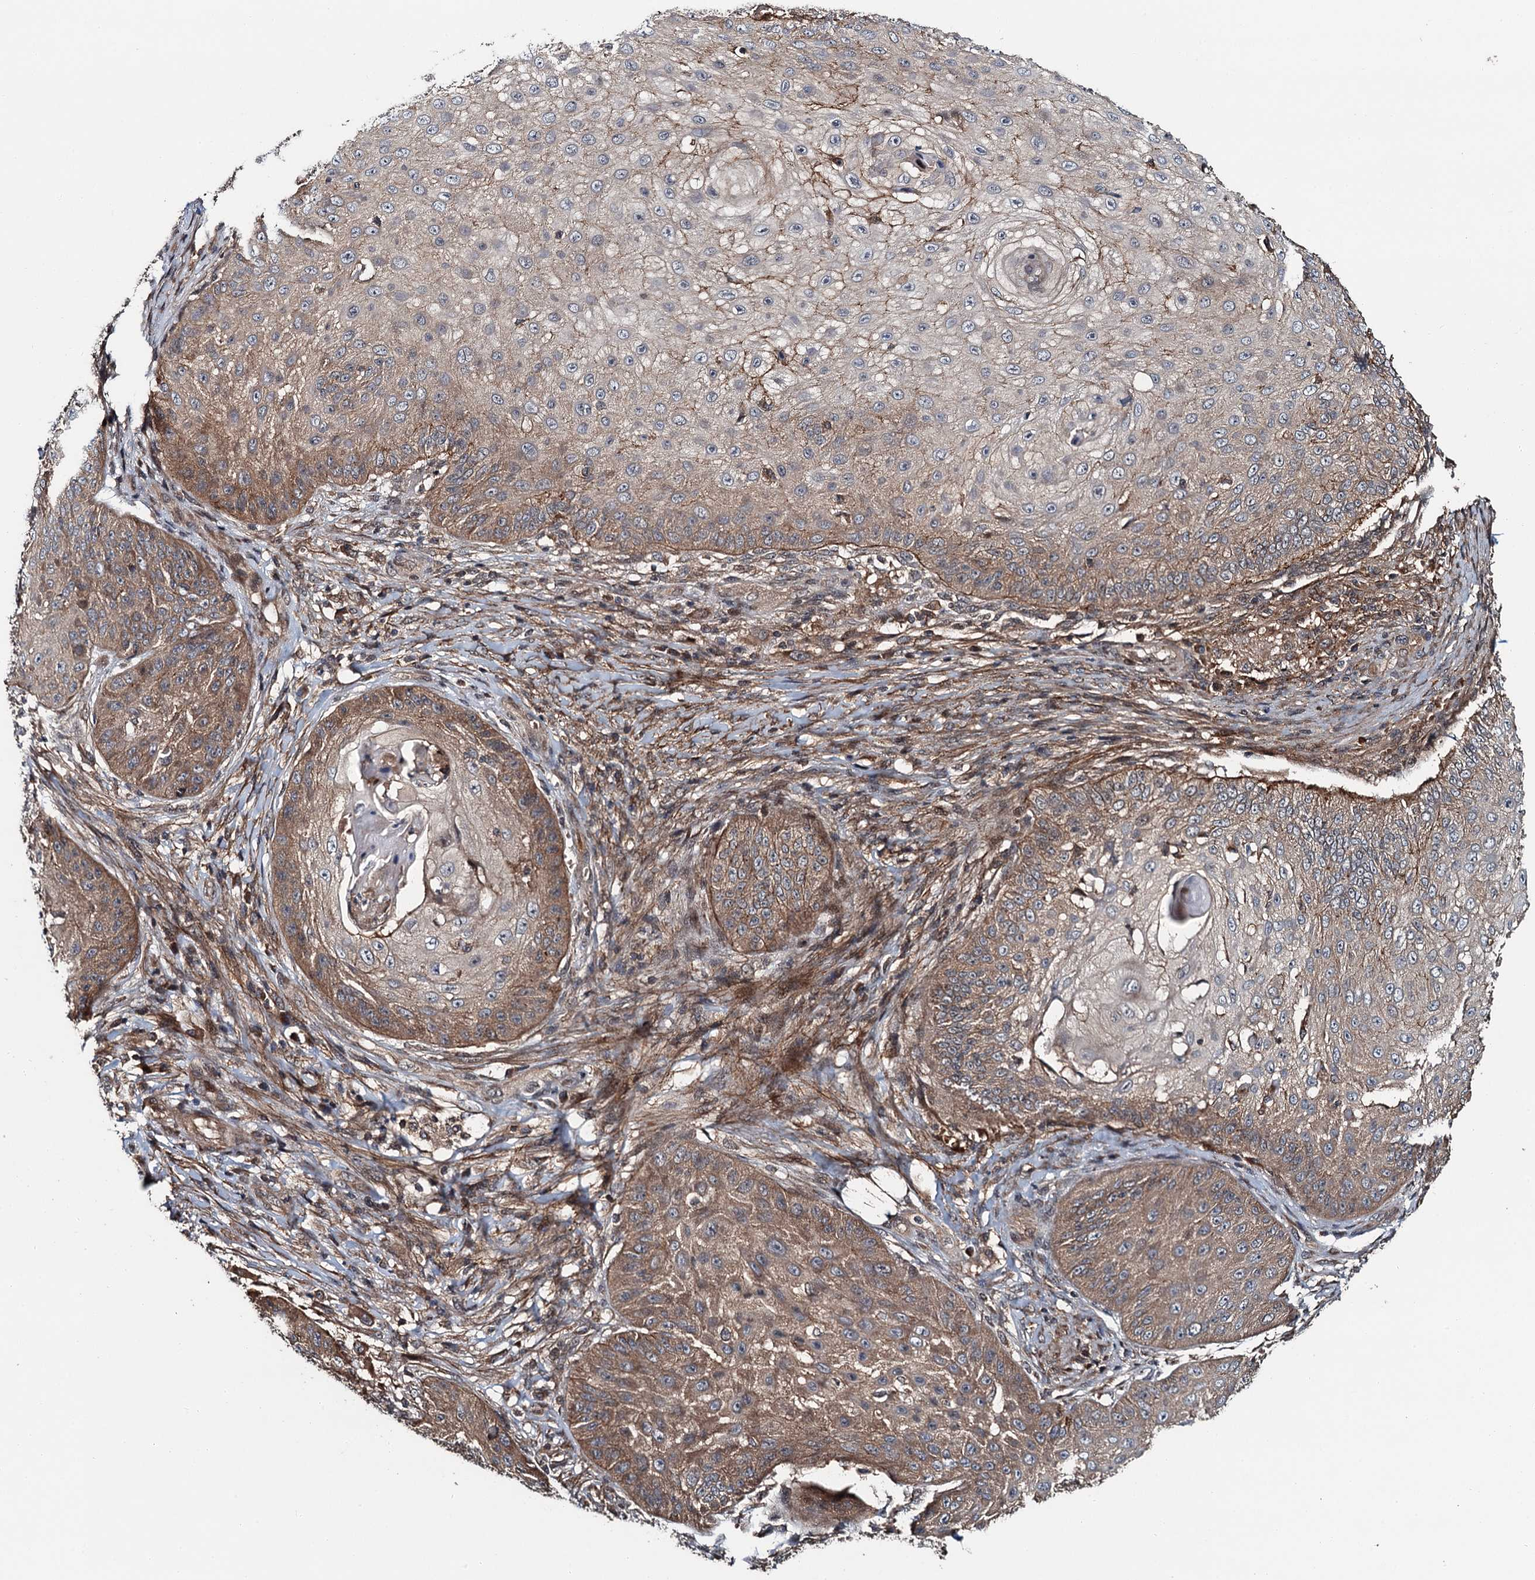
{"staining": {"intensity": "moderate", "quantity": "25%-75%", "location": "cytoplasmic/membranous"}, "tissue": "skin cancer", "cell_type": "Tumor cells", "image_type": "cancer", "snomed": [{"axis": "morphology", "description": "Squamous cell carcinoma, NOS"}, {"axis": "topography", "description": "Skin"}], "caption": "Protein analysis of skin squamous cell carcinoma tissue displays moderate cytoplasmic/membranous staining in about 25%-75% of tumor cells.", "gene": "SNX32", "patient": {"sex": "male", "age": 70}}